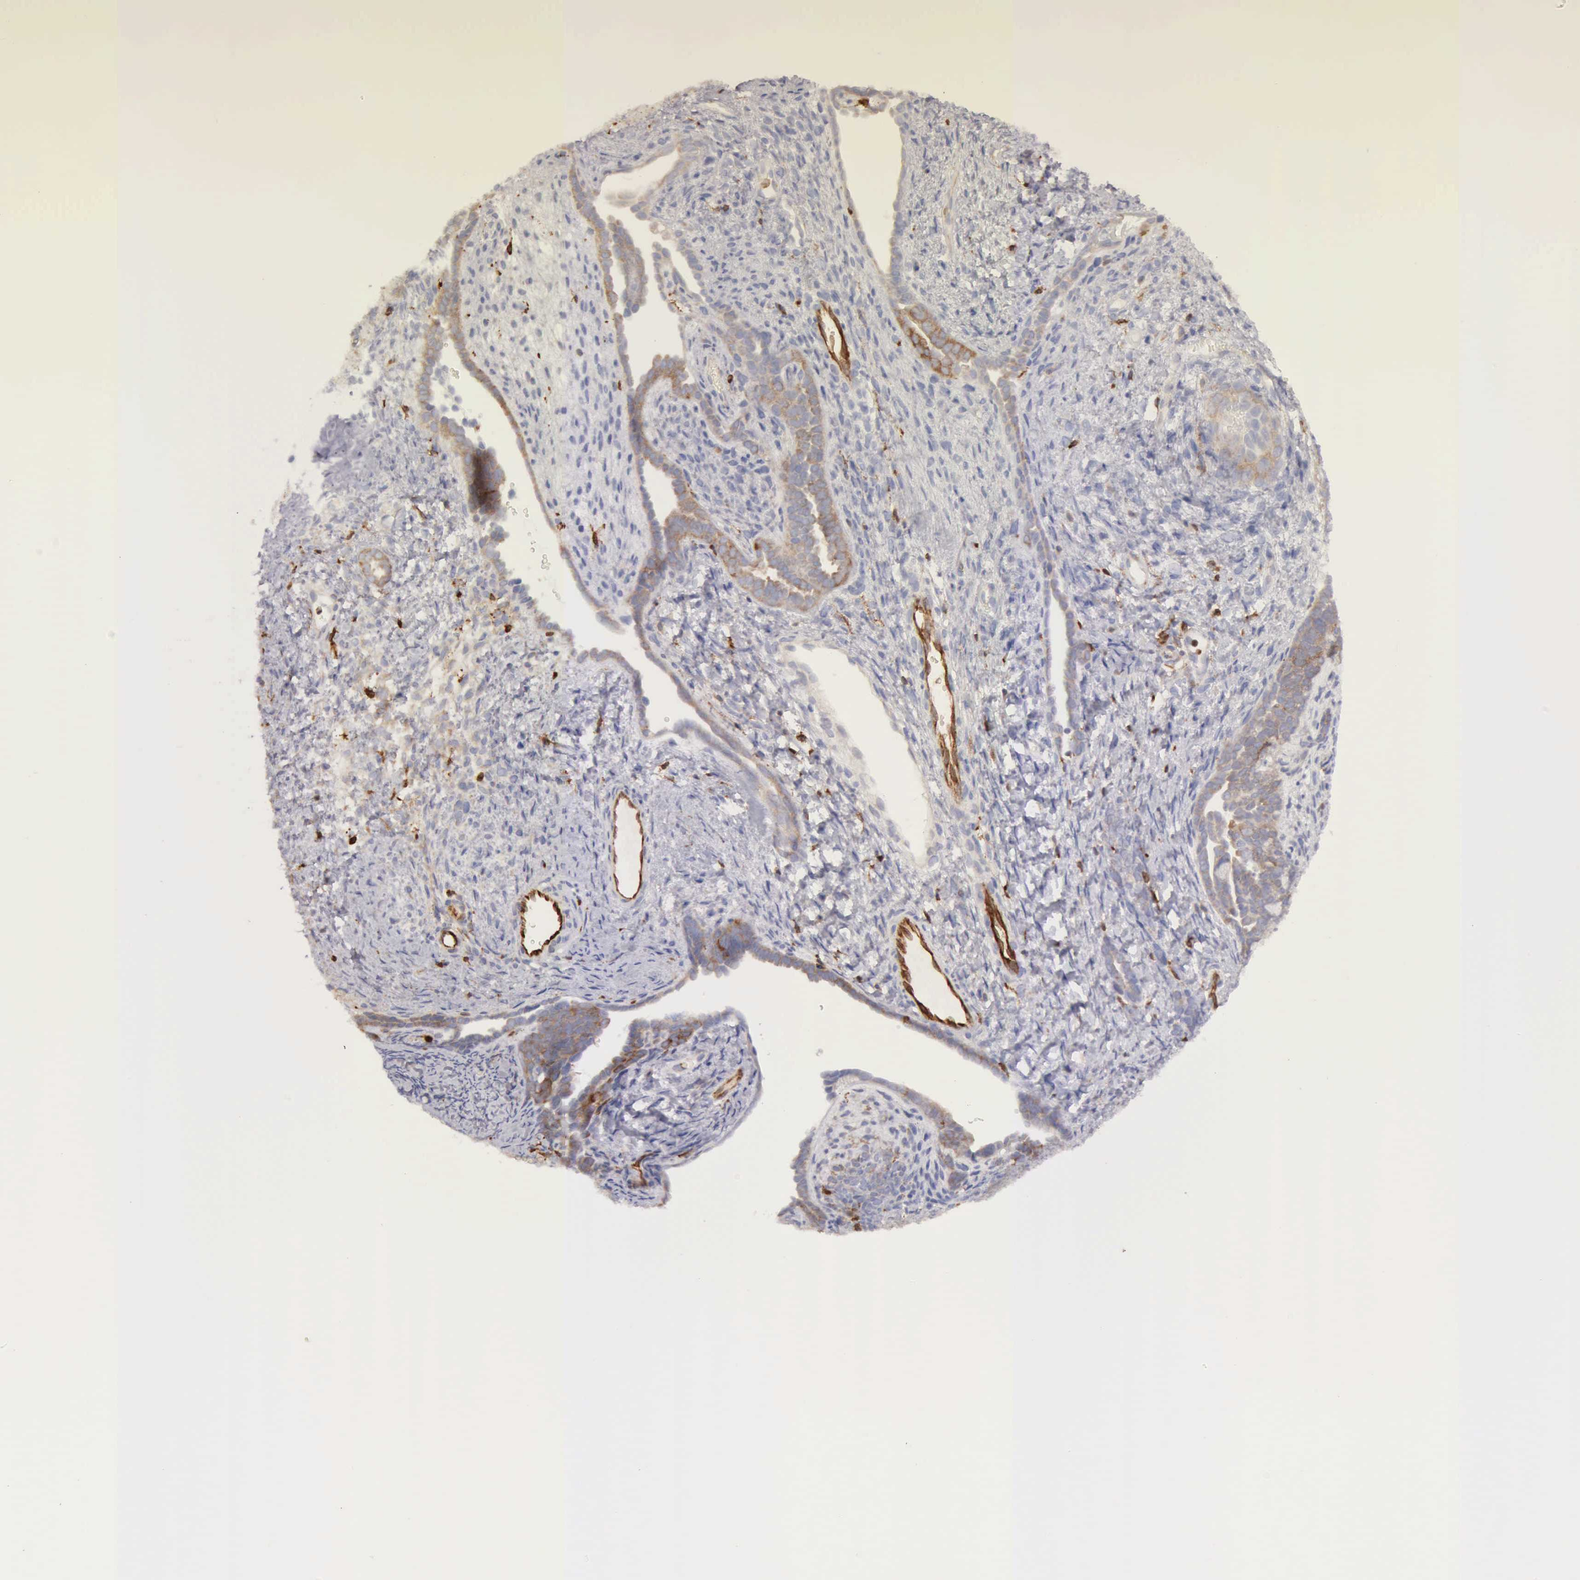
{"staining": {"intensity": "weak", "quantity": ">75%", "location": "cytoplasmic/membranous"}, "tissue": "endometrial cancer", "cell_type": "Tumor cells", "image_type": "cancer", "snomed": [{"axis": "morphology", "description": "Neoplasm, malignant, NOS"}, {"axis": "topography", "description": "Endometrium"}], "caption": "The immunohistochemical stain shows weak cytoplasmic/membranous positivity in tumor cells of endometrial cancer tissue. (DAB IHC, brown staining for protein, blue staining for nuclei).", "gene": "ARHGAP4", "patient": {"sex": "female", "age": 74}}